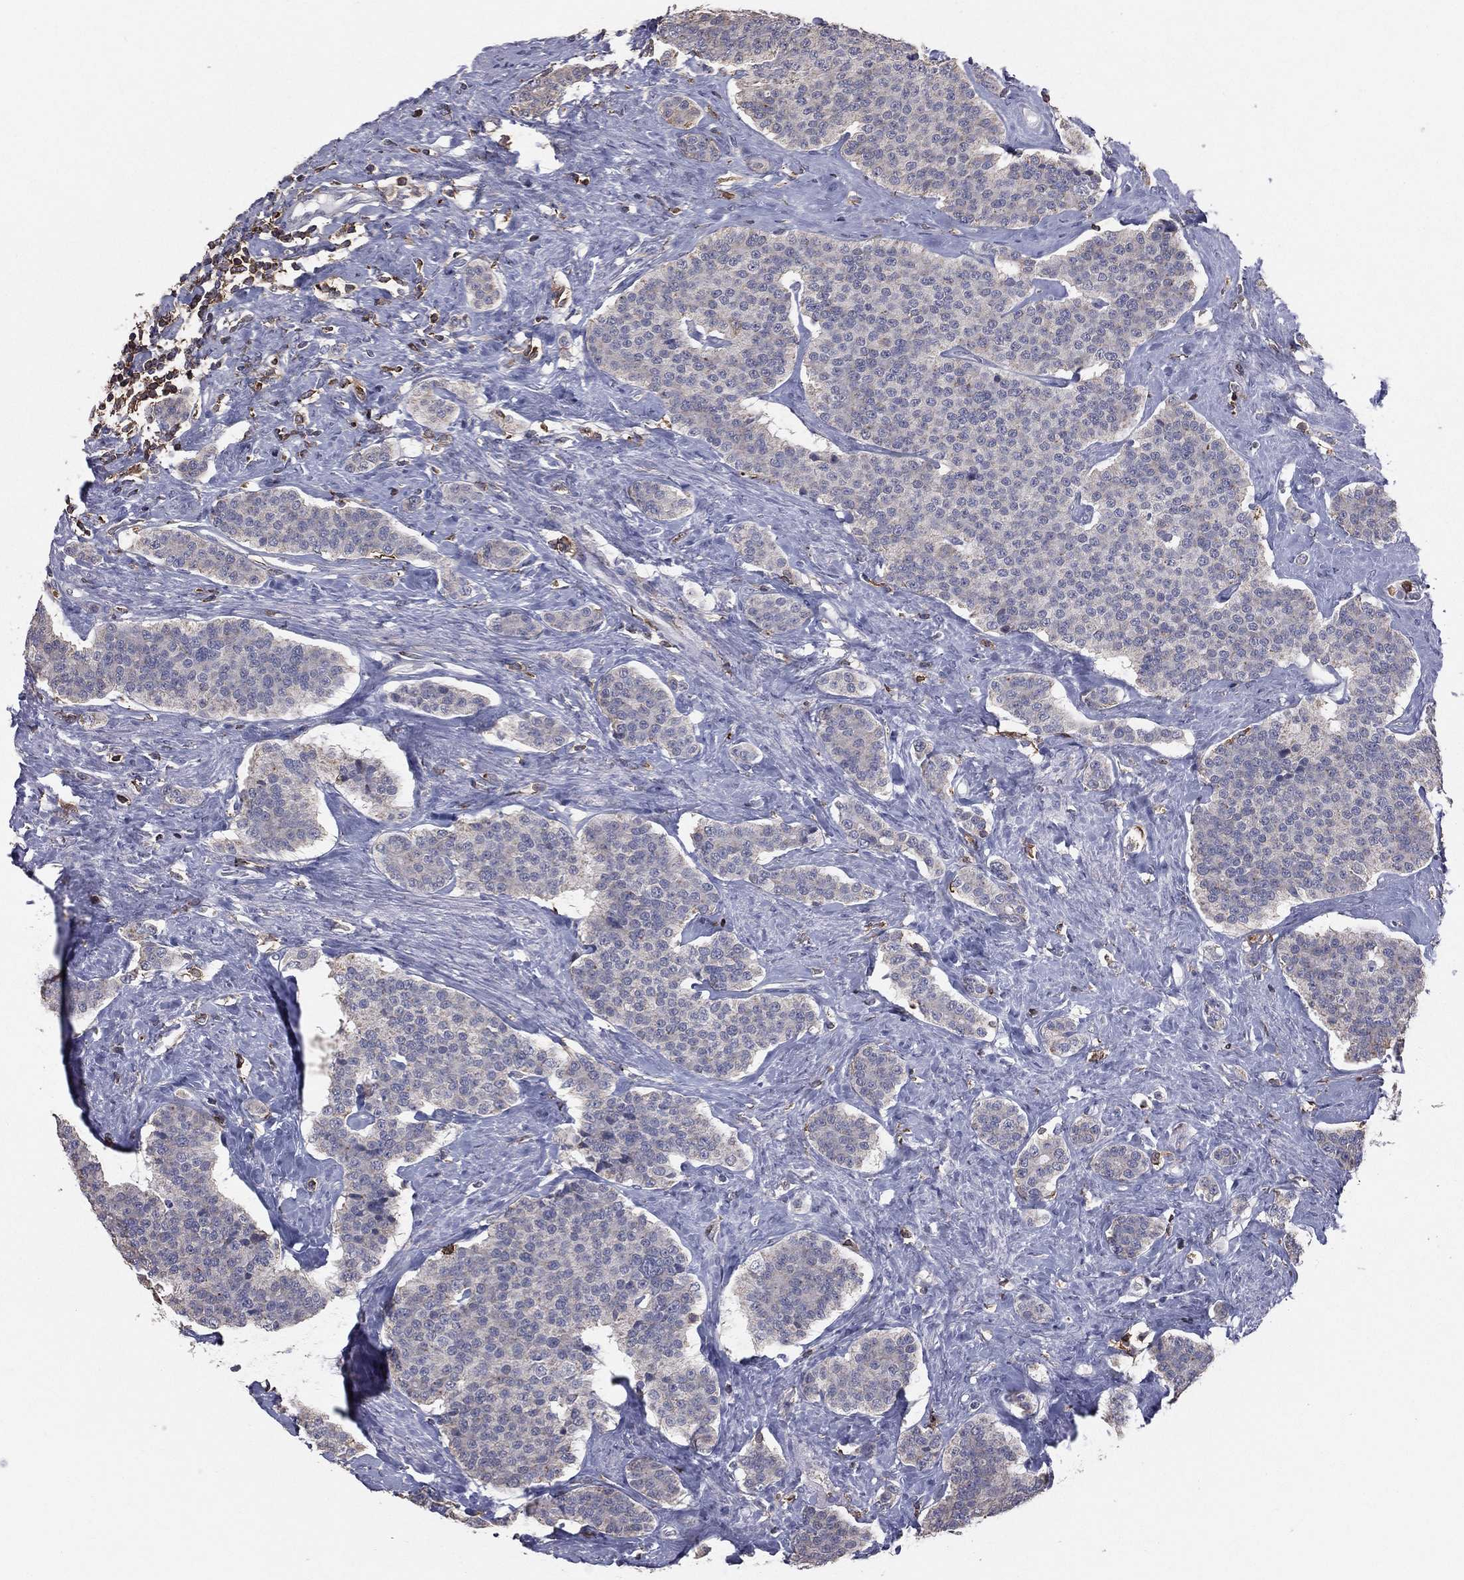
{"staining": {"intensity": "negative", "quantity": "none", "location": "none"}, "tissue": "carcinoid", "cell_type": "Tumor cells", "image_type": "cancer", "snomed": [{"axis": "morphology", "description": "Carcinoid, malignant, NOS"}, {"axis": "topography", "description": "Small intestine"}], "caption": "Immunohistochemistry of carcinoid shows no positivity in tumor cells.", "gene": "PSTPIP1", "patient": {"sex": "female", "age": 58}}